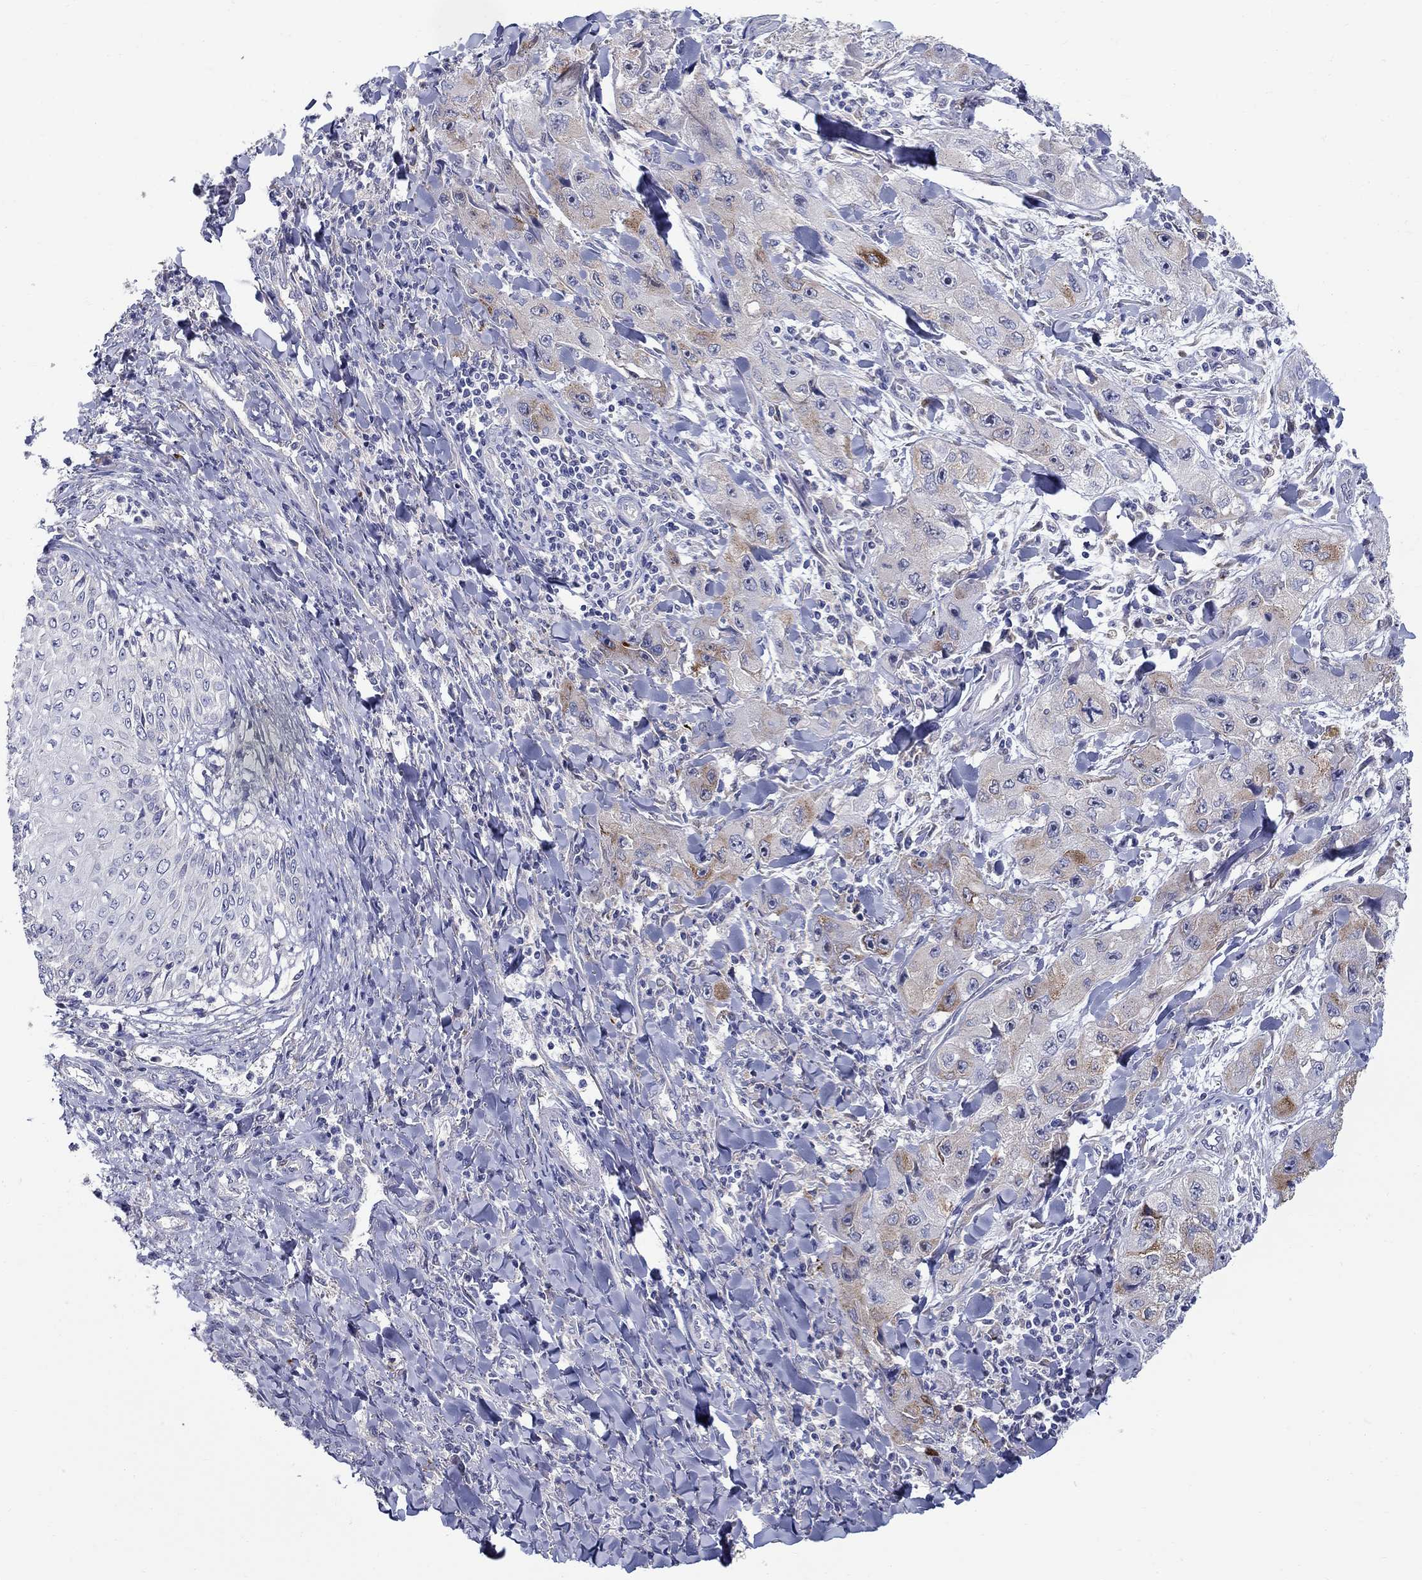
{"staining": {"intensity": "moderate", "quantity": "<25%", "location": "cytoplasmic/membranous"}, "tissue": "skin cancer", "cell_type": "Tumor cells", "image_type": "cancer", "snomed": [{"axis": "morphology", "description": "Squamous cell carcinoma, NOS"}, {"axis": "topography", "description": "Skin"}, {"axis": "topography", "description": "Subcutis"}], "caption": "Immunohistochemical staining of human squamous cell carcinoma (skin) exhibits low levels of moderate cytoplasmic/membranous protein positivity in about <25% of tumor cells.", "gene": "QRFPR", "patient": {"sex": "male", "age": 73}}